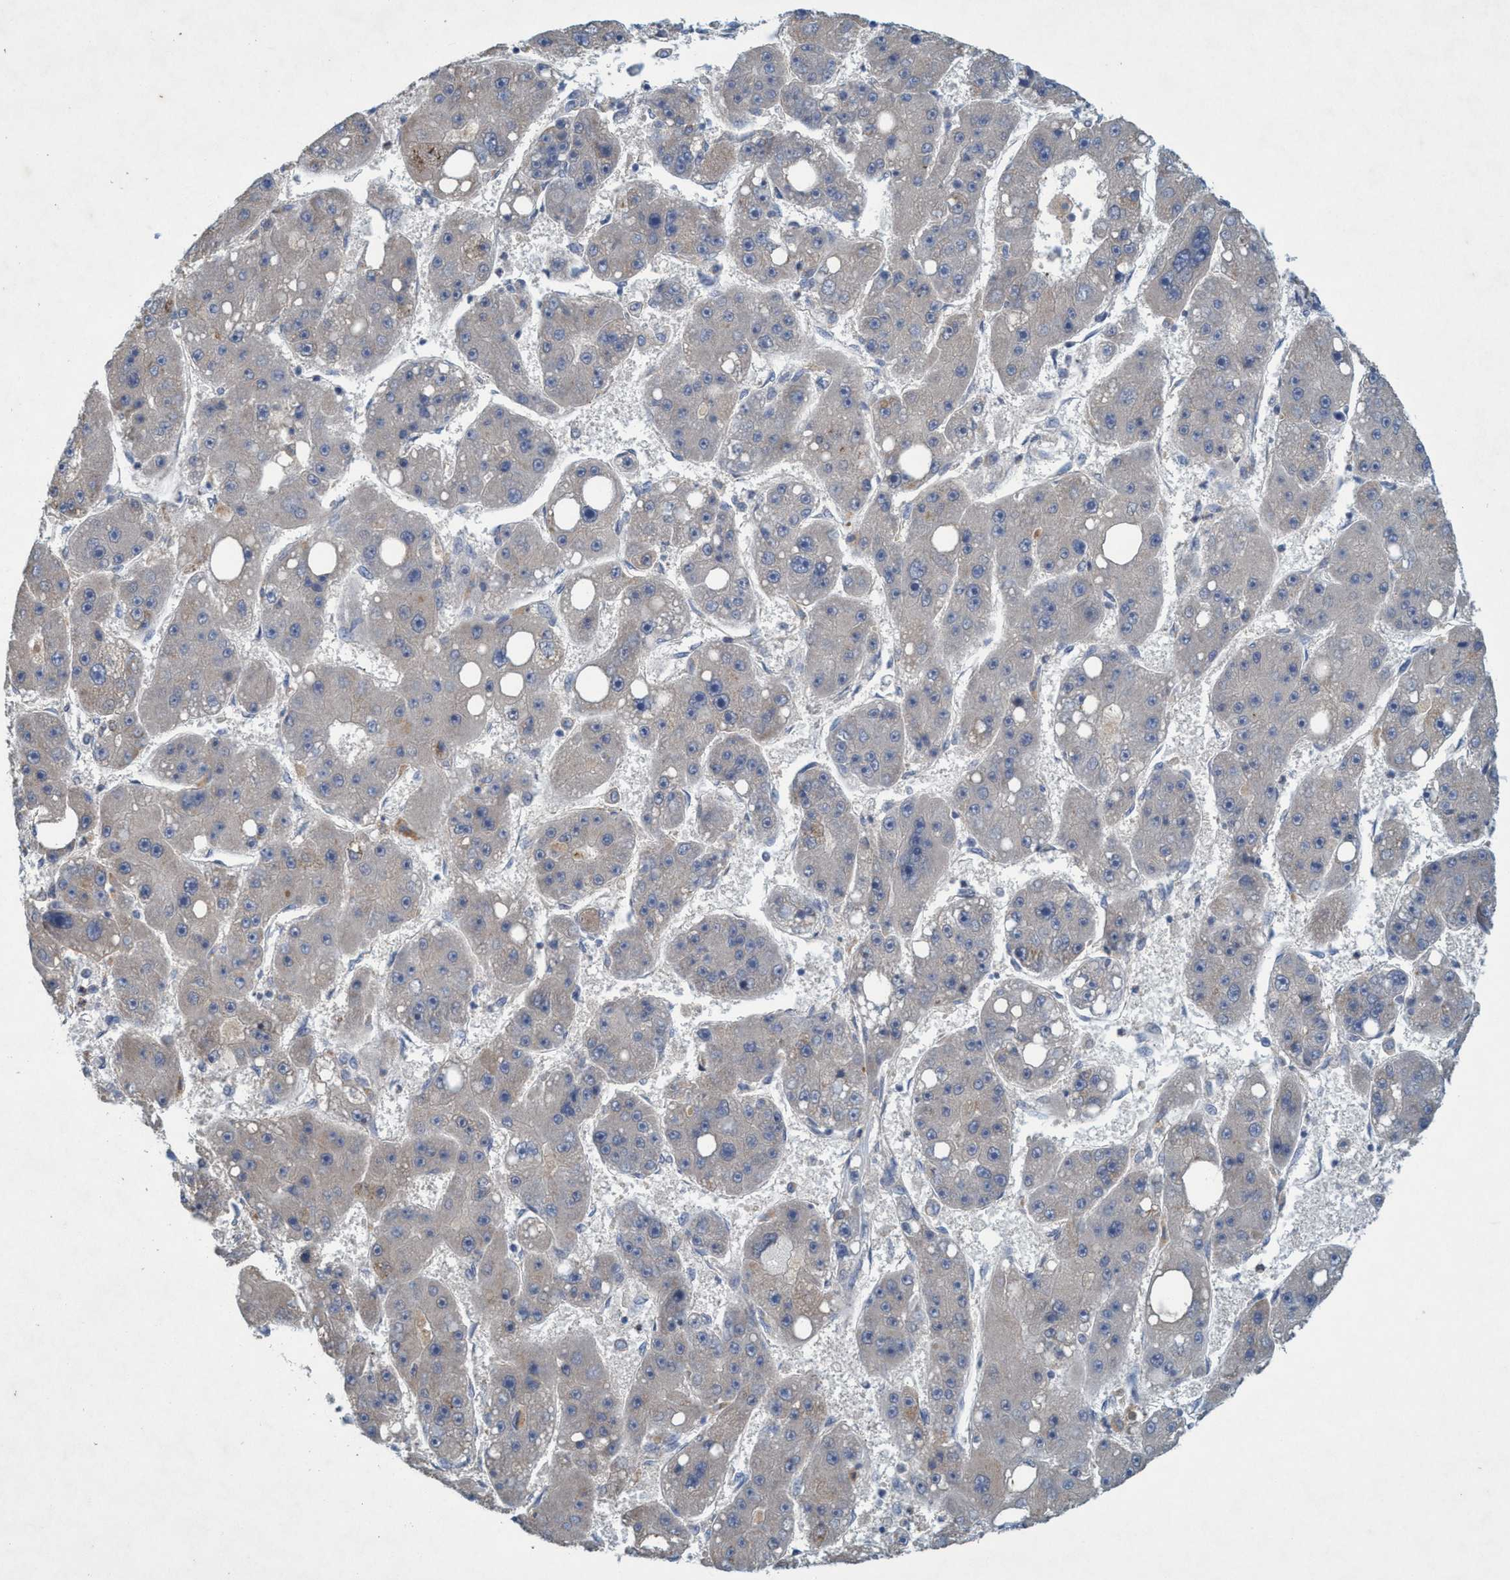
{"staining": {"intensity": "negative", "quantity": "none", "location": "none"}, "tissue": "liver cancer", "cell_type": "Tumor cells", "image_type": "cancer", "snomed": [{"axis": "morphology", "description": "Carcinoma, Hepatocellular, NOS"}, {"axis": "topography", "description": "Liver"}], "caption": "Tumor cells are negative for protein expression in human liver cancer (hepatocellular carcinoma). The staining is performed using DAB brown chromogen with nuclei counter-stained in using hematoxylin.", "gene": "RNF208", "patient": {"sex": "female", "age": 61}}